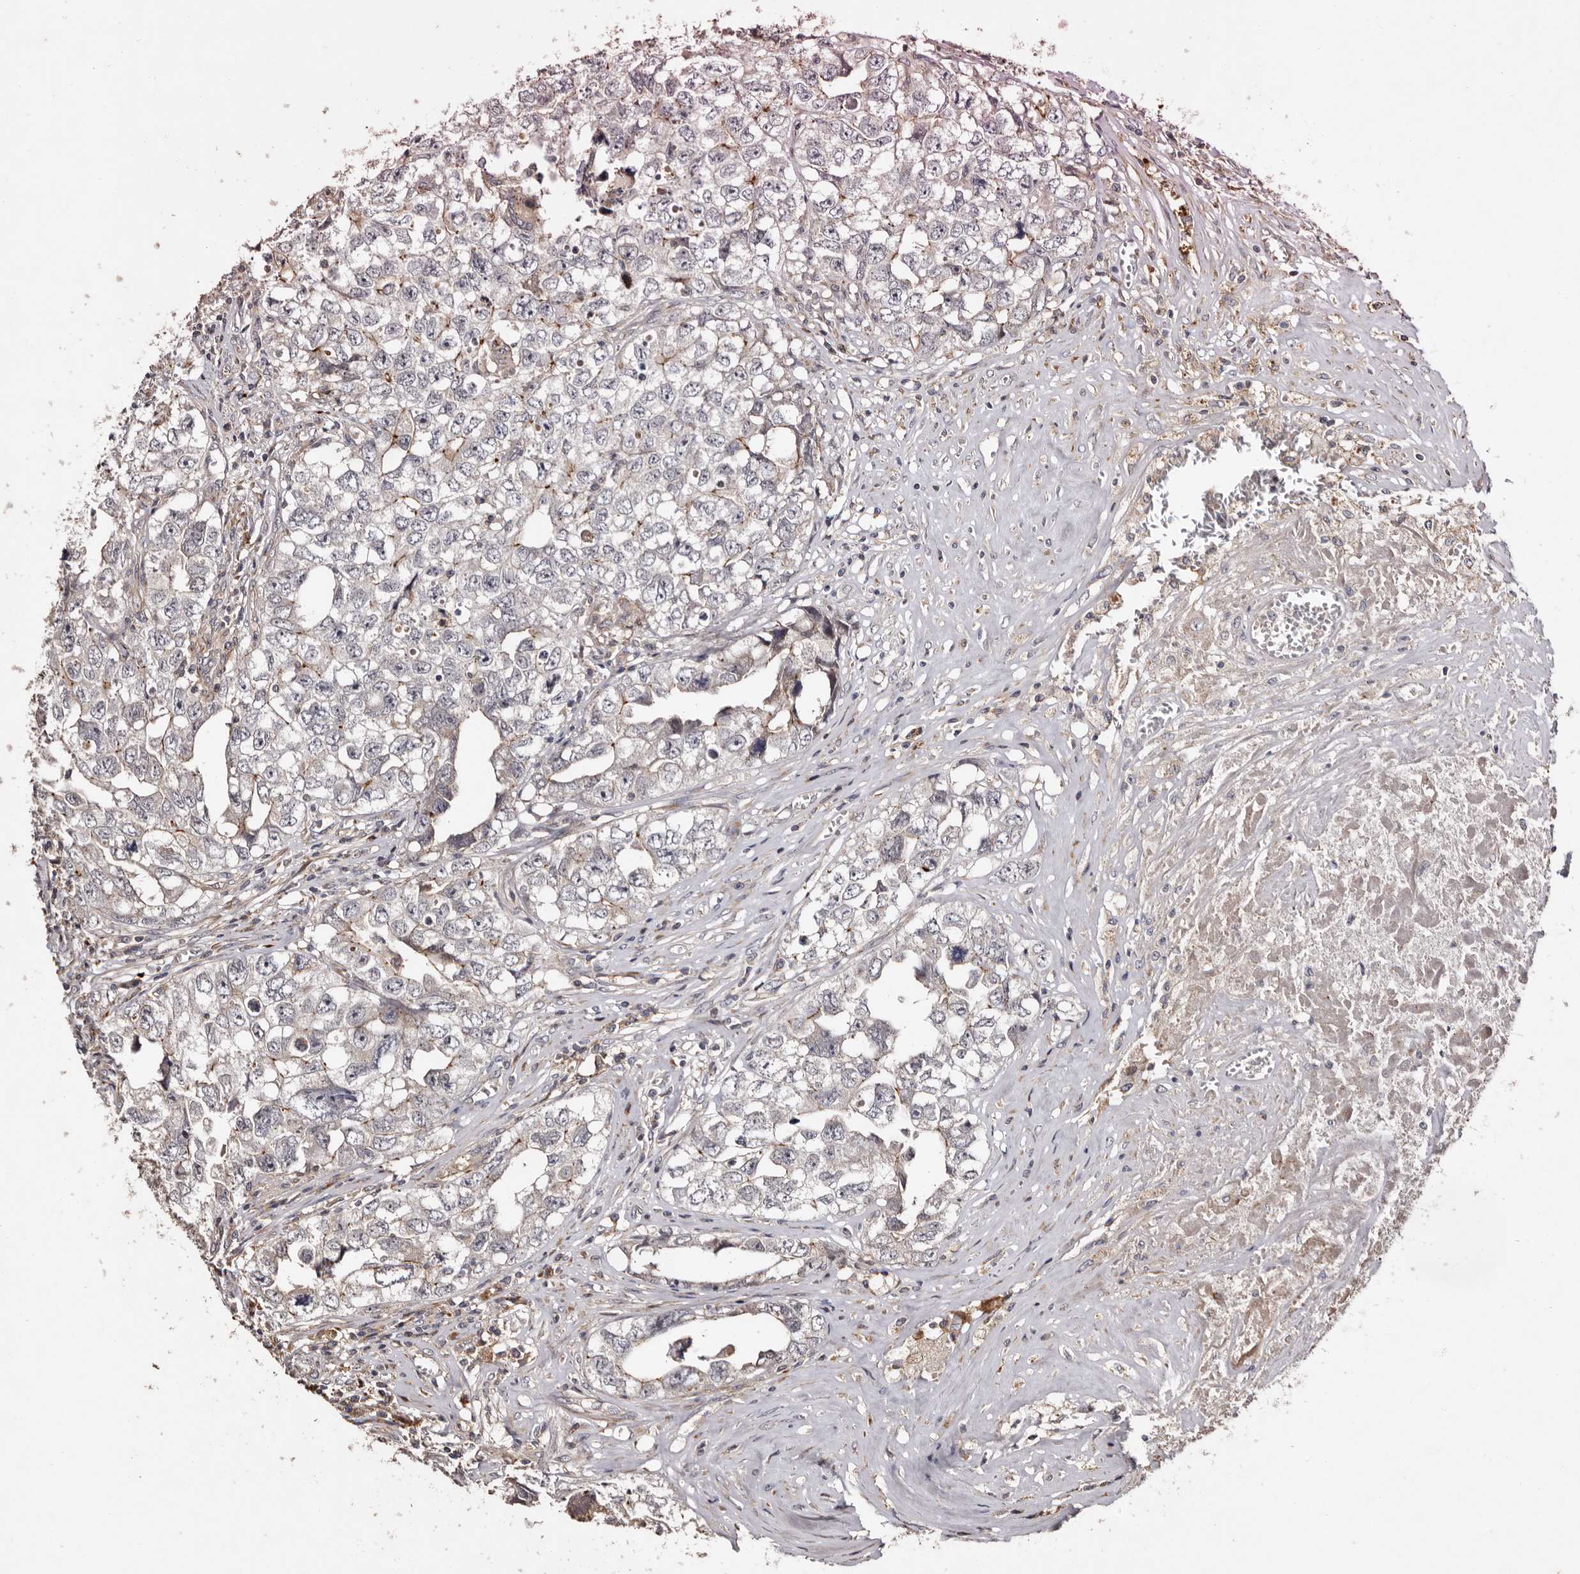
{"staining": {"intensity": "negative", "quantity": "none", "location": "none"}, "tissue": "testis cancer", "cell_type": "Tumor cells", "image_type": "cancer", "snomed": [{"axis": "morphology", "description": "Seminoma, NOS"}, {"axis": "morphology", "description": "Carcinoma, Embryonal, NOS"}, {"axis": "topography", "description": "Testis"}], "caption": "Tumor cells show no significant positivity in testis cancer.", "gene": "PRKD3", "patient": {"sex": "male", "age": 43}}